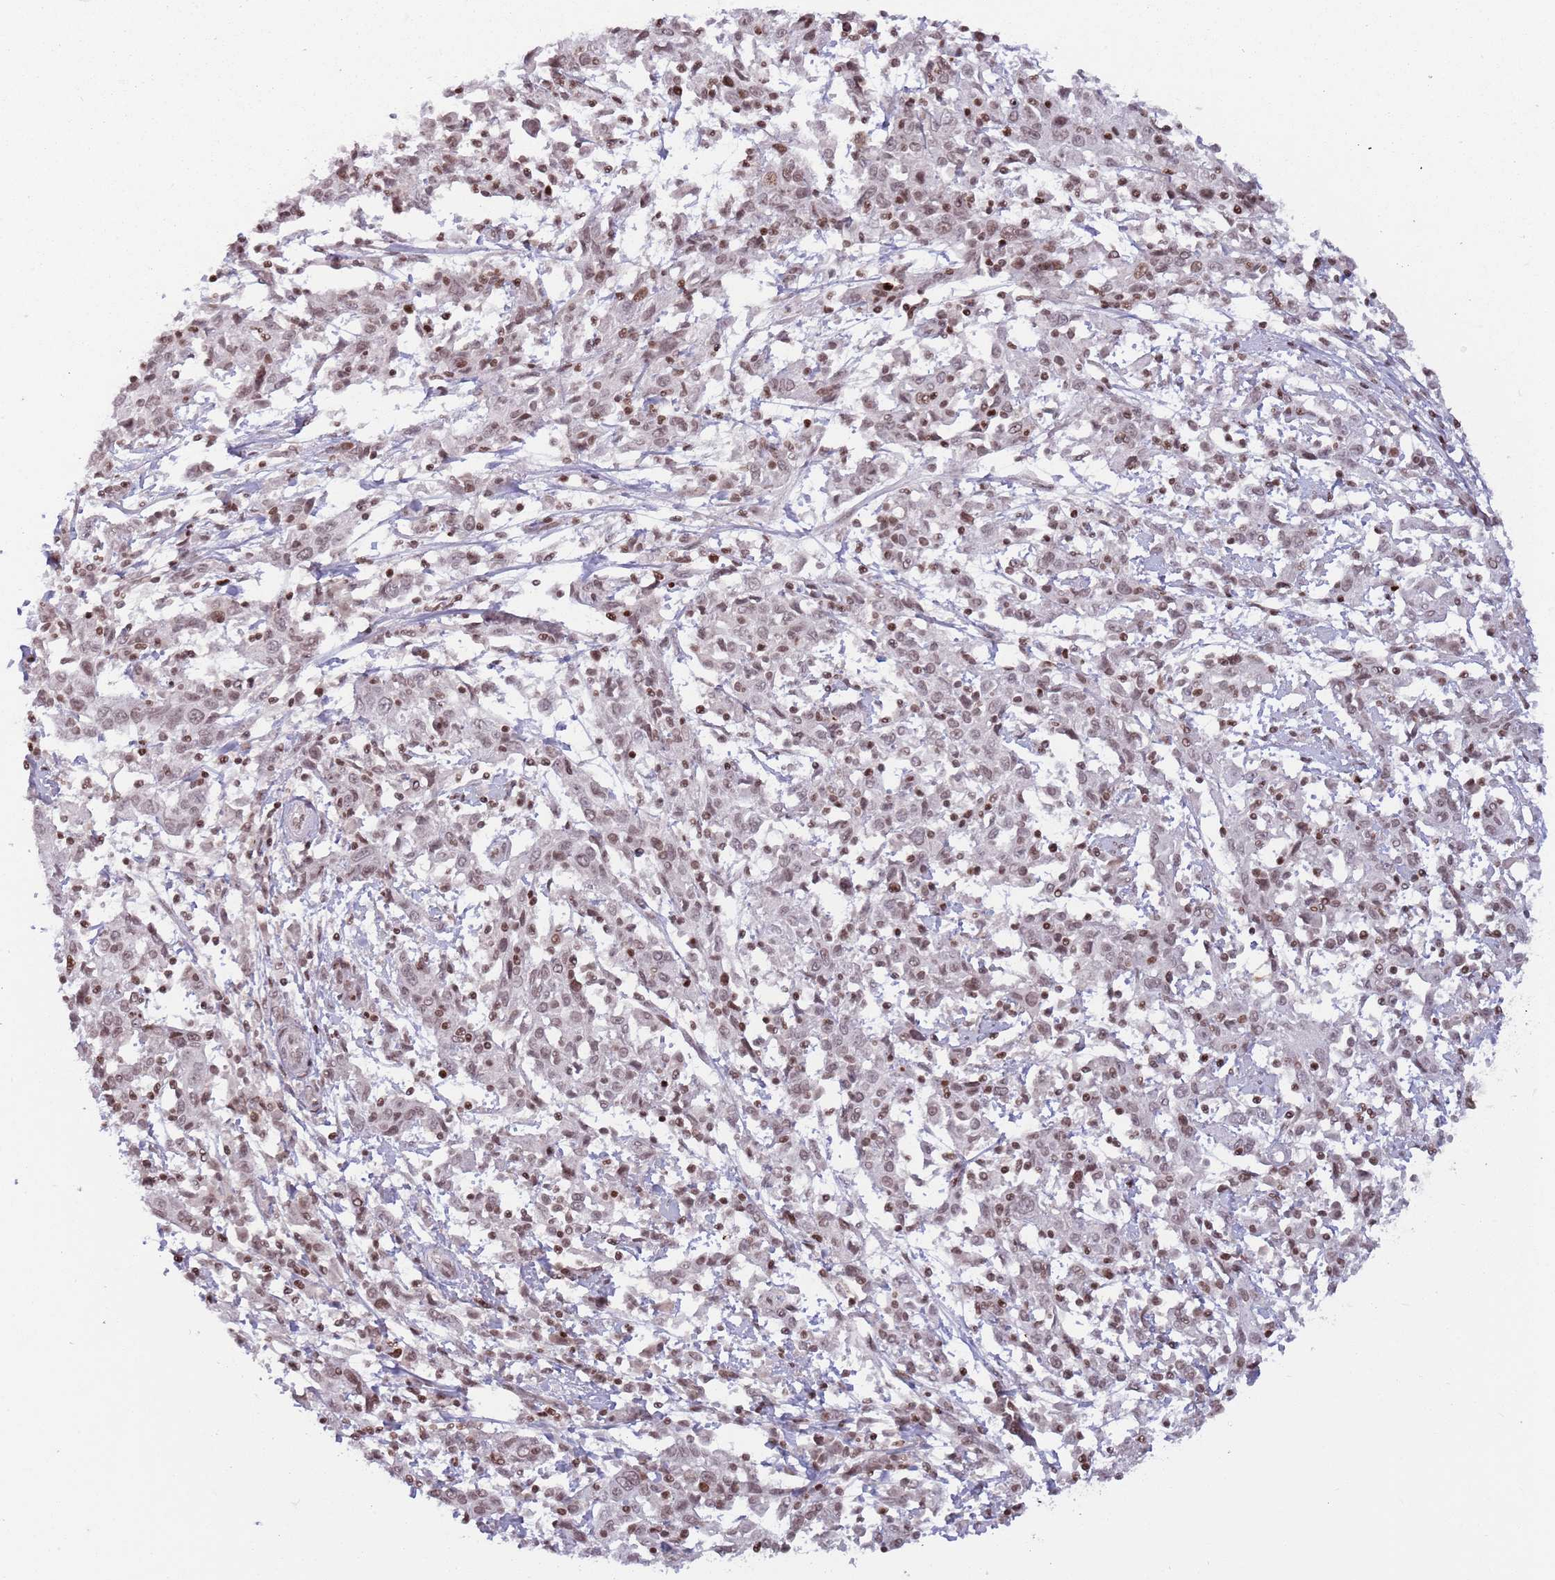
{"staining": {"intensity": "weak", "quantity": ">75%", "location": "nuclear"}, "tissue": "cervical cancer", "cell_type": "Tumor cells", "image_type": "cancer", "snomed": [{"axis": "morphology", "description": "Squamous cell carcinoma, NOS"}, {"axis": "topography", "description": "Cervix"}], "caption": "There is low levels of weak nuclear positivity in tumor cells of squamous cell carcinoma (cervical), as demonstrated by immunohistochemical staining (brown color).", "gene": "SH3RF3", "patient": {"sex": "female", "age": 46}}